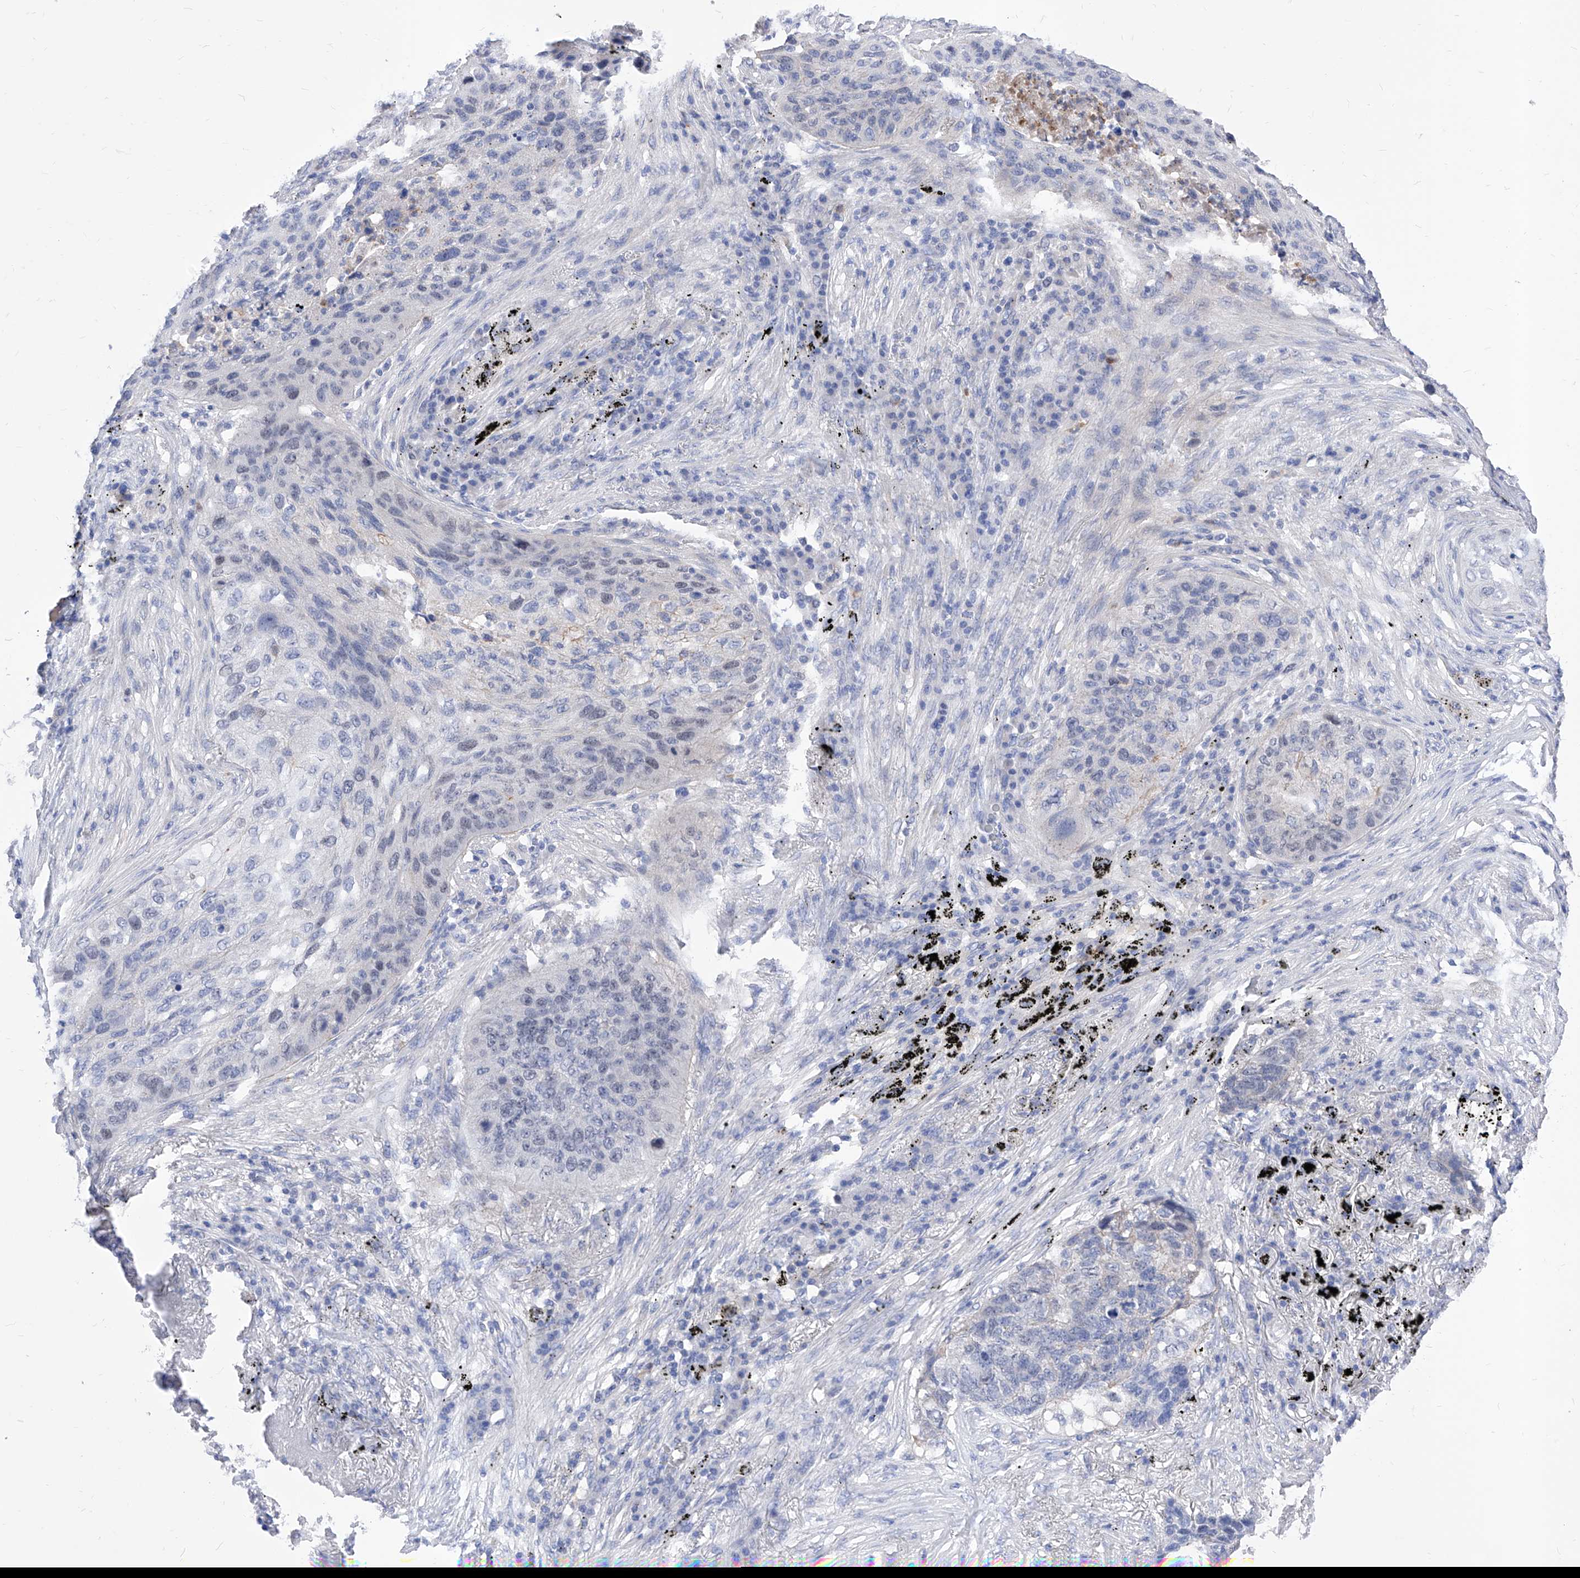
{"staining": {"intensity": "negative", "quantity": "none", "location": "none"}, "tissue": "lung cancer", "cell_type": "Tumor cells", "image_type": "cancer", "snomed": [{"axis": "morphology", "description": "Squamous cell carcinoma, NOS"}, {"axis": "topography", "description": "Lung"}], "caption": "Photomicrograph shows no significant protein positivity in tumor cells of lung cancer.", "gene": "VAX1", "patient": {"sex": "female", "age": 63}}